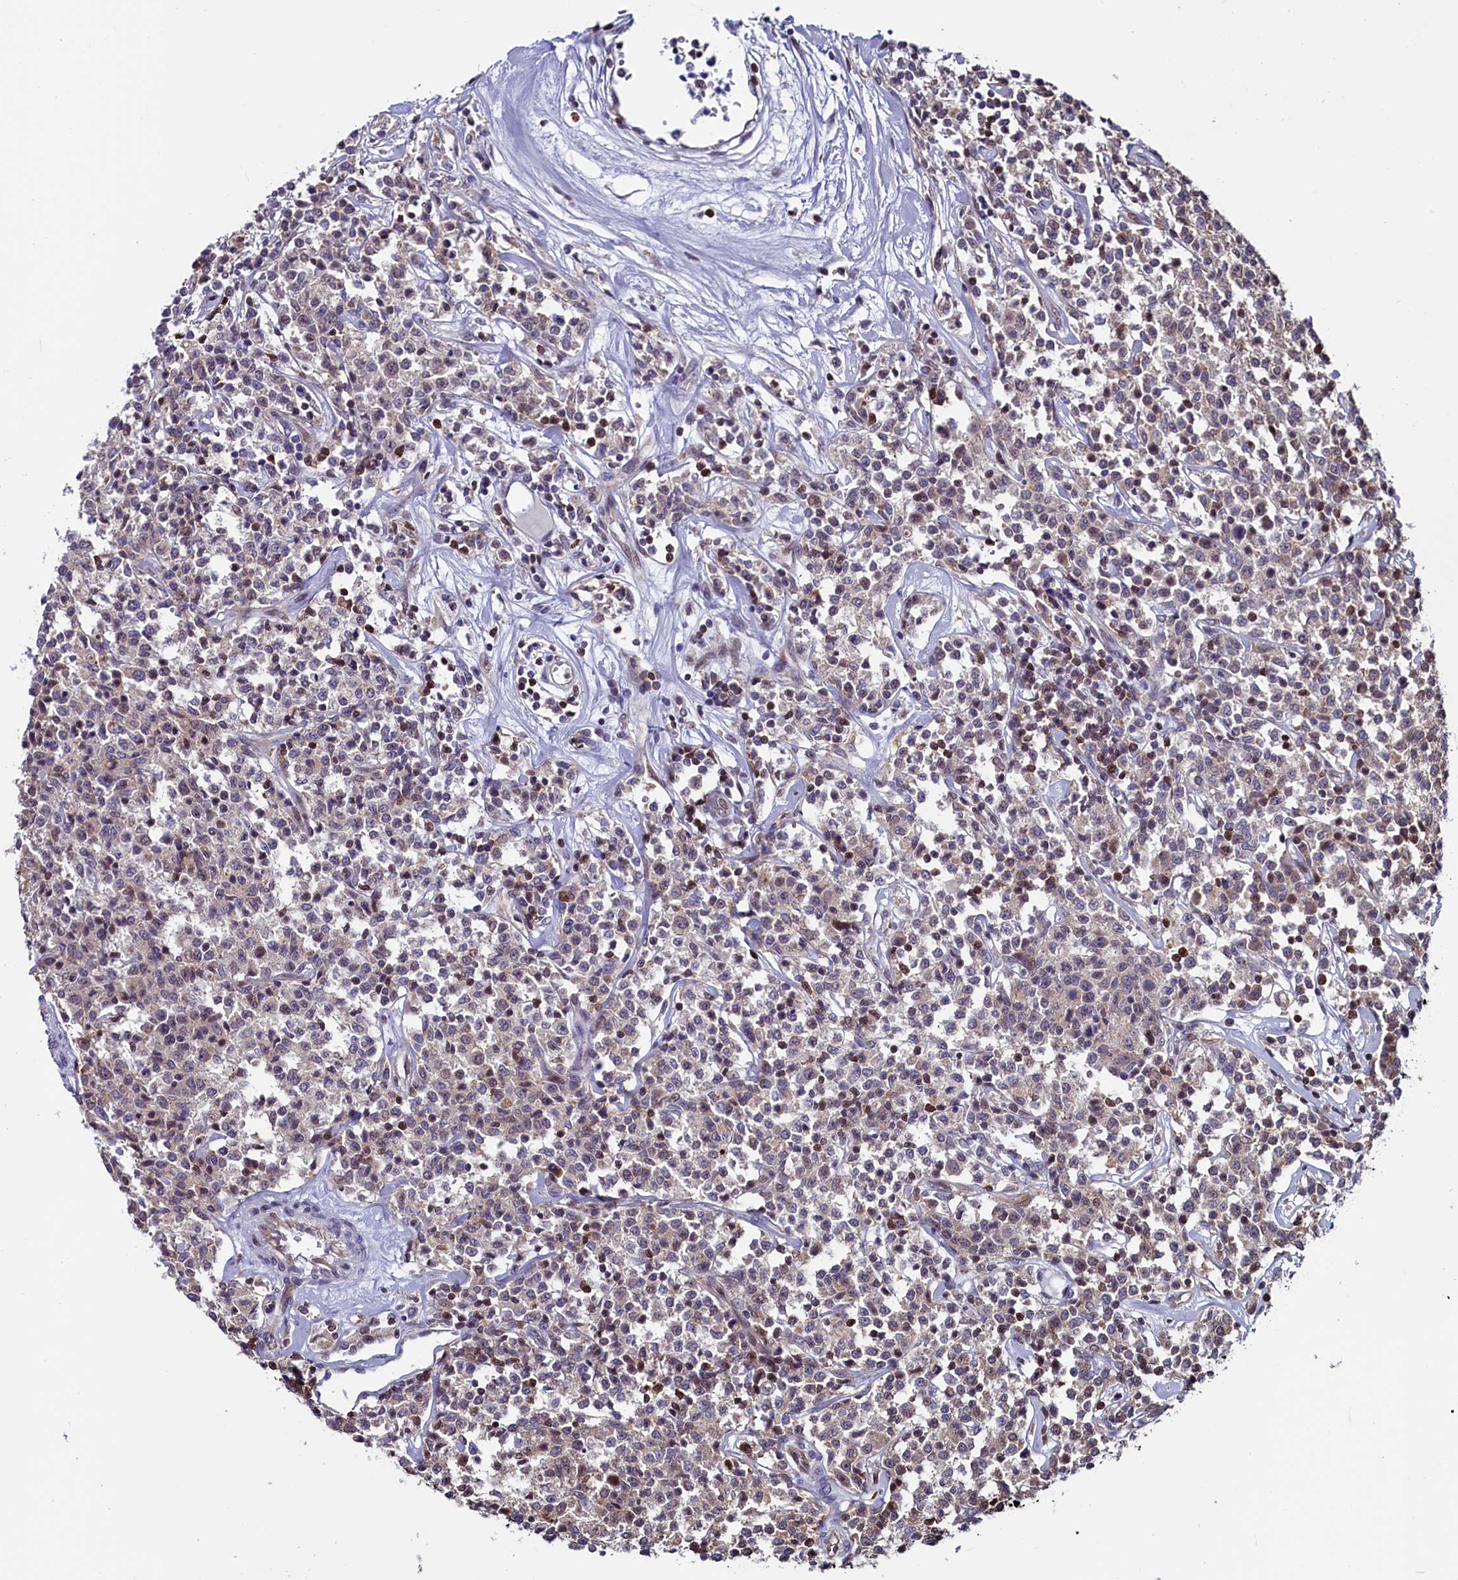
{"staining": {"intensity": "negative", "quantity": "none", "location": "none"}, "tissue": "lymphoma", "cell_type": "Tumor cells", "image_type": "cancer", "snomed": [{"axis": "morphology", "description": "Malignant lymphoma, non-Hodgkin's type, Low grade"}, {"axis": "topography", "description": "Small intestine"}], "caption": "This is a micrograph of IHC staining of low-grade malignant lymphoma, non-Hodgkin's type, which shows no staining in tumor cells.", "gene": "CIAPIN1", "patient": {"sex": "female", "age": 59}}